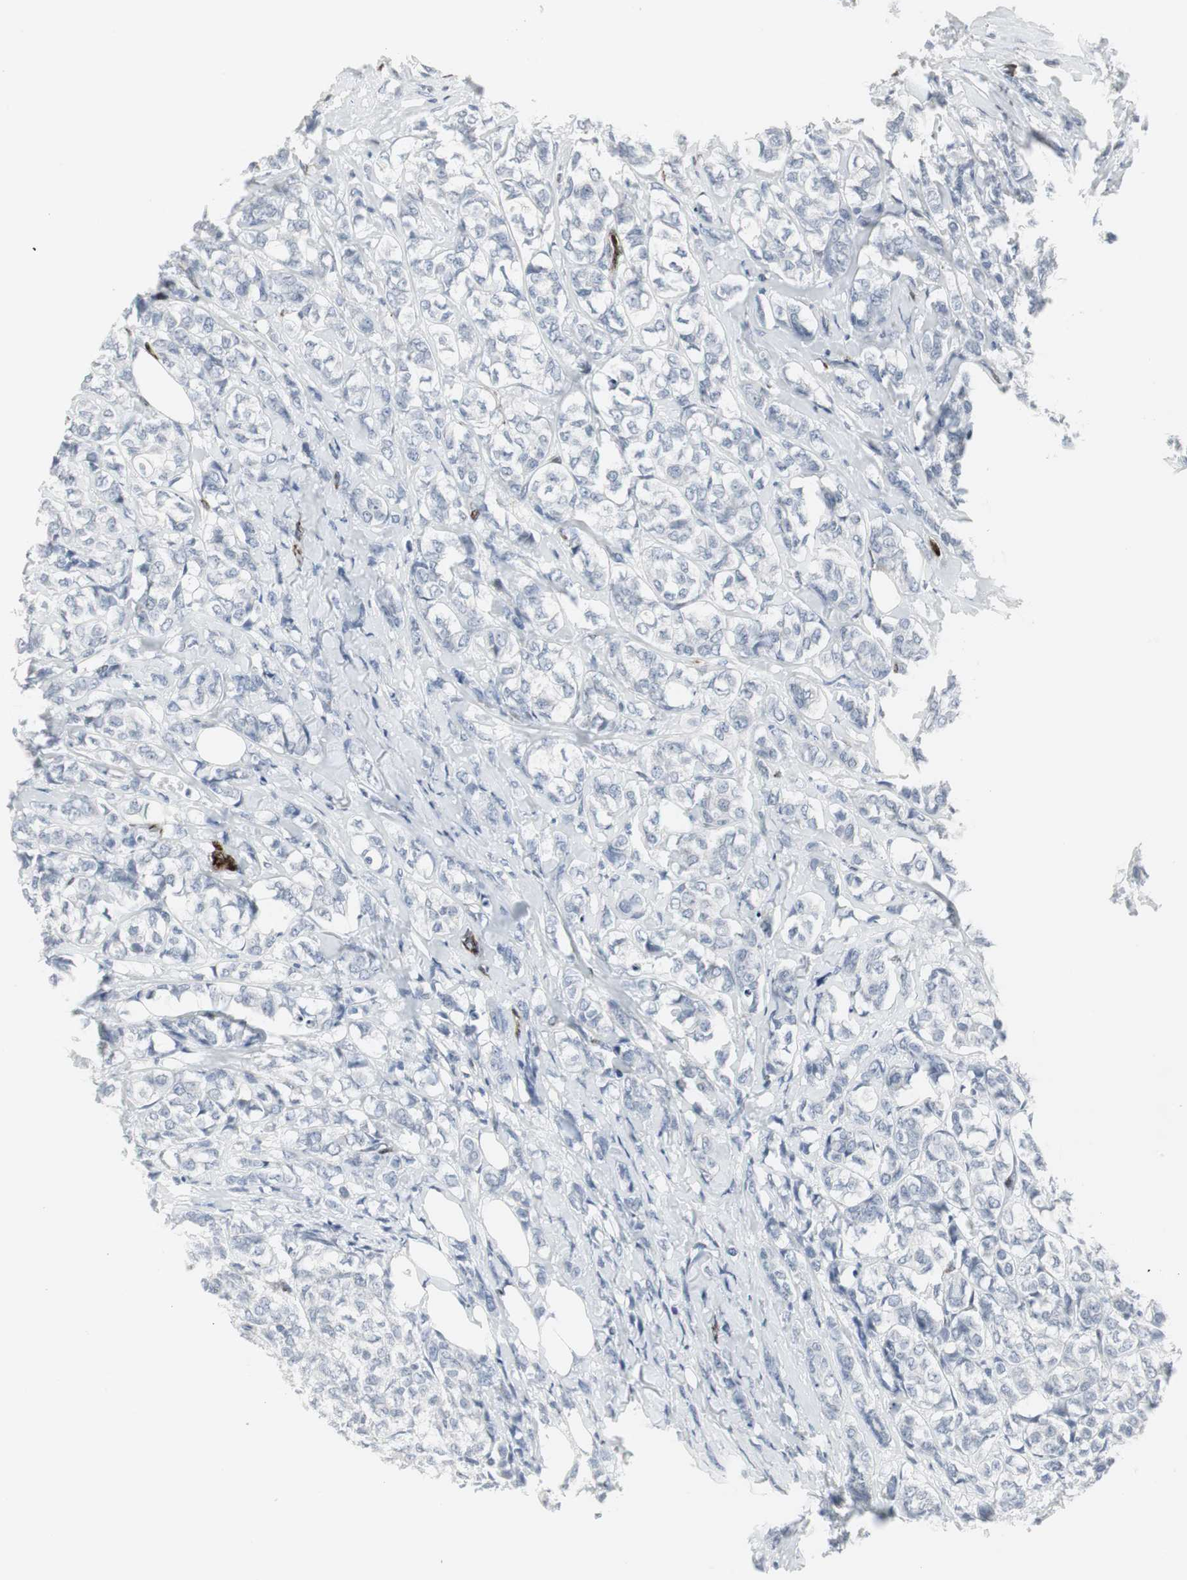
{"staining": {"intensity": "negative", "quantity": "none", "location": "none"}, "tissue": "breast cancer", "cell_type": "Tumor cells", "image_type": "cancer", "snomed": [{"axis": "morphology", "description": "Lobular carcinoma"}, {"axis": "topography", "description": "Breast"}], "caption": "IHC of human breast cancer (lobular carcinoma) shows no expression in tumor cells. (Stains: DAB (3,3'-diaminobenzidine) IHC with hematoxylin counter stain, Microscopy: brightfield microscopy at high magnification).", "gene": "PPP1R14A", "patient": {"sex": "female", "age": 60}}